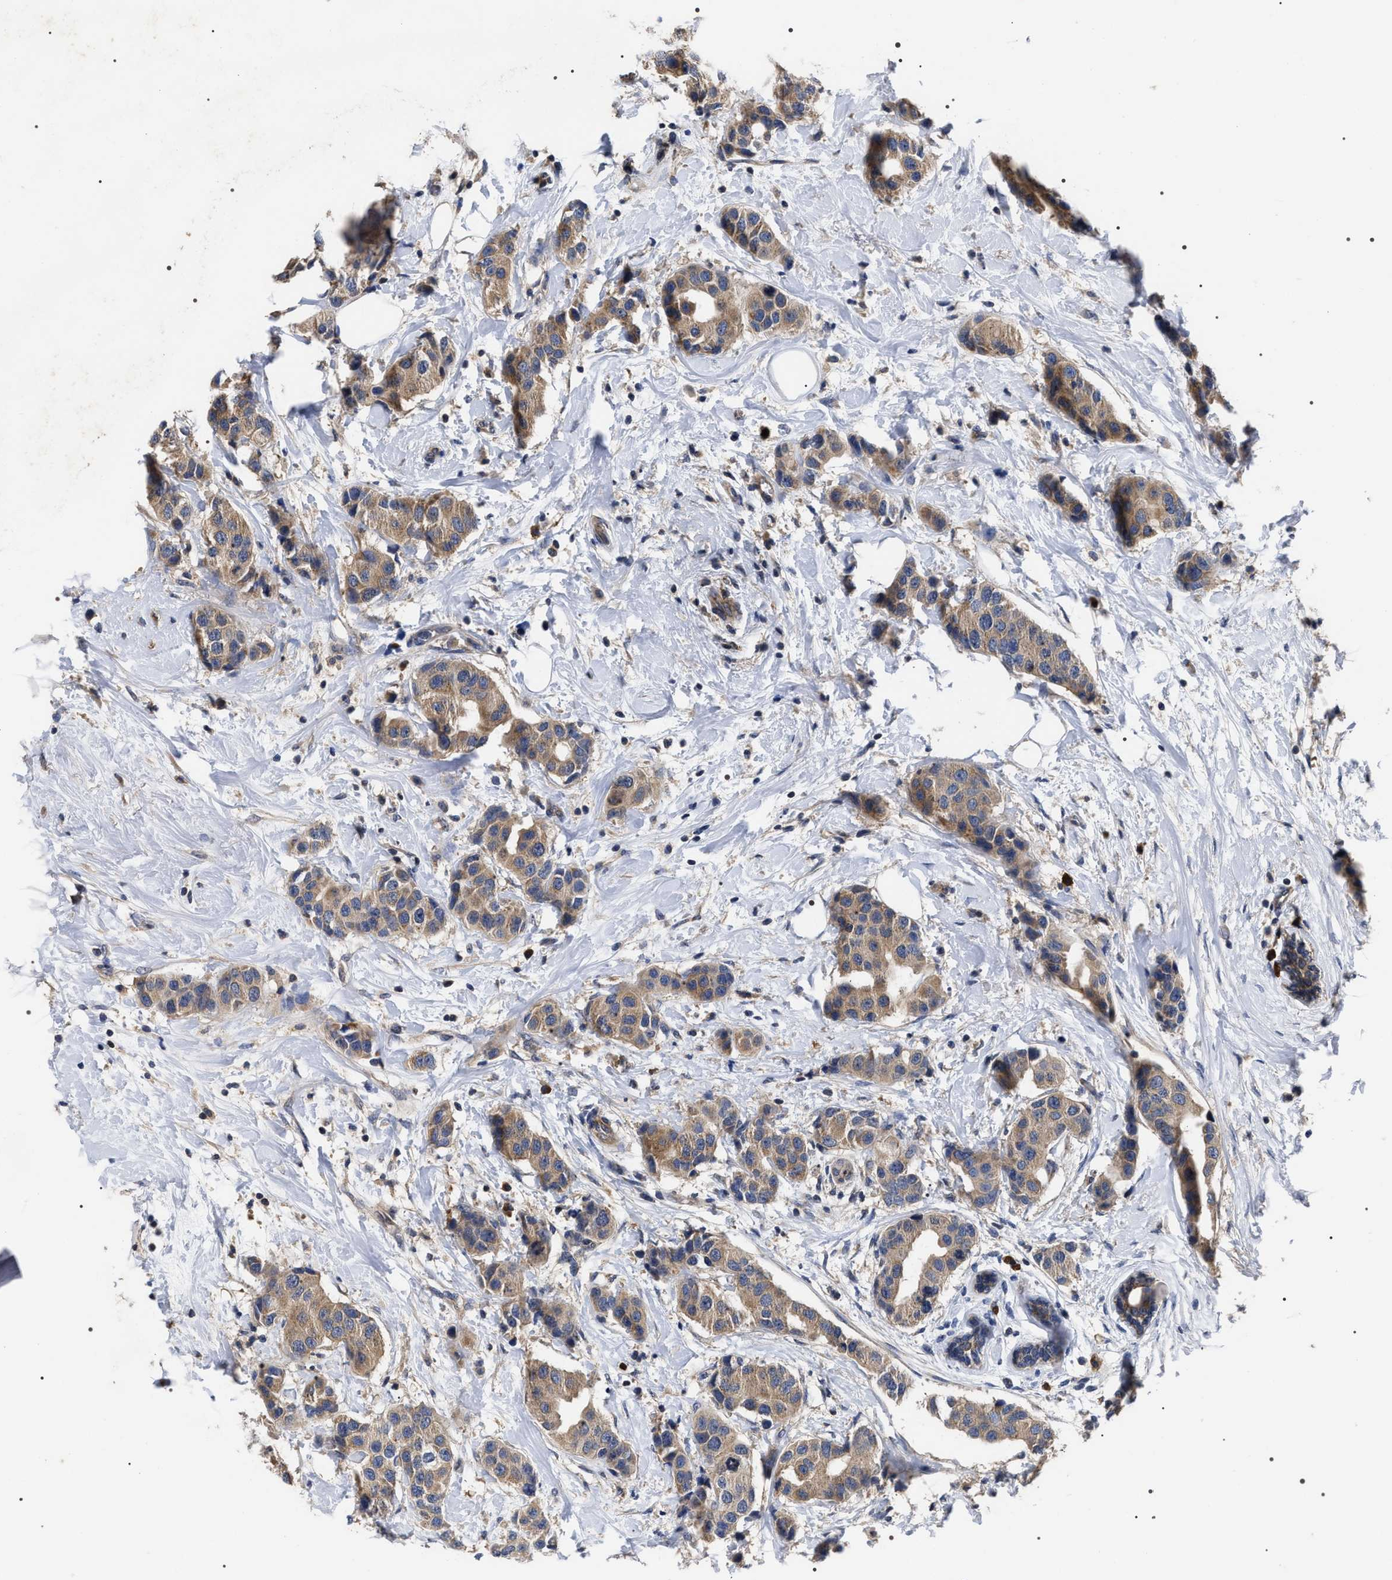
{"staining": {"intensity": "moderate", "quantity": ">75%", "location": "cytoplasmic/membranous"}, "tissue": "breast cancer", "cell_type": "Tumor cells", "image_type": "cancer", "snomed": [{"axis": "morphology", "description": "Normal tissue, NOS"}, {"axis": "morphology", "description": "Duct carcinoma"}, {"axis": "topography", "description": "Breast"}], "caption": "A high-resolution image shows IHC staining of breast infiltrating ductal carcinoma, which demonstrates moderate cytoplasmic/membranous staining in approximately >75% of tumor cells.", "gene": "MIS18A", "patient": {"sex": "female", "age": 39}}